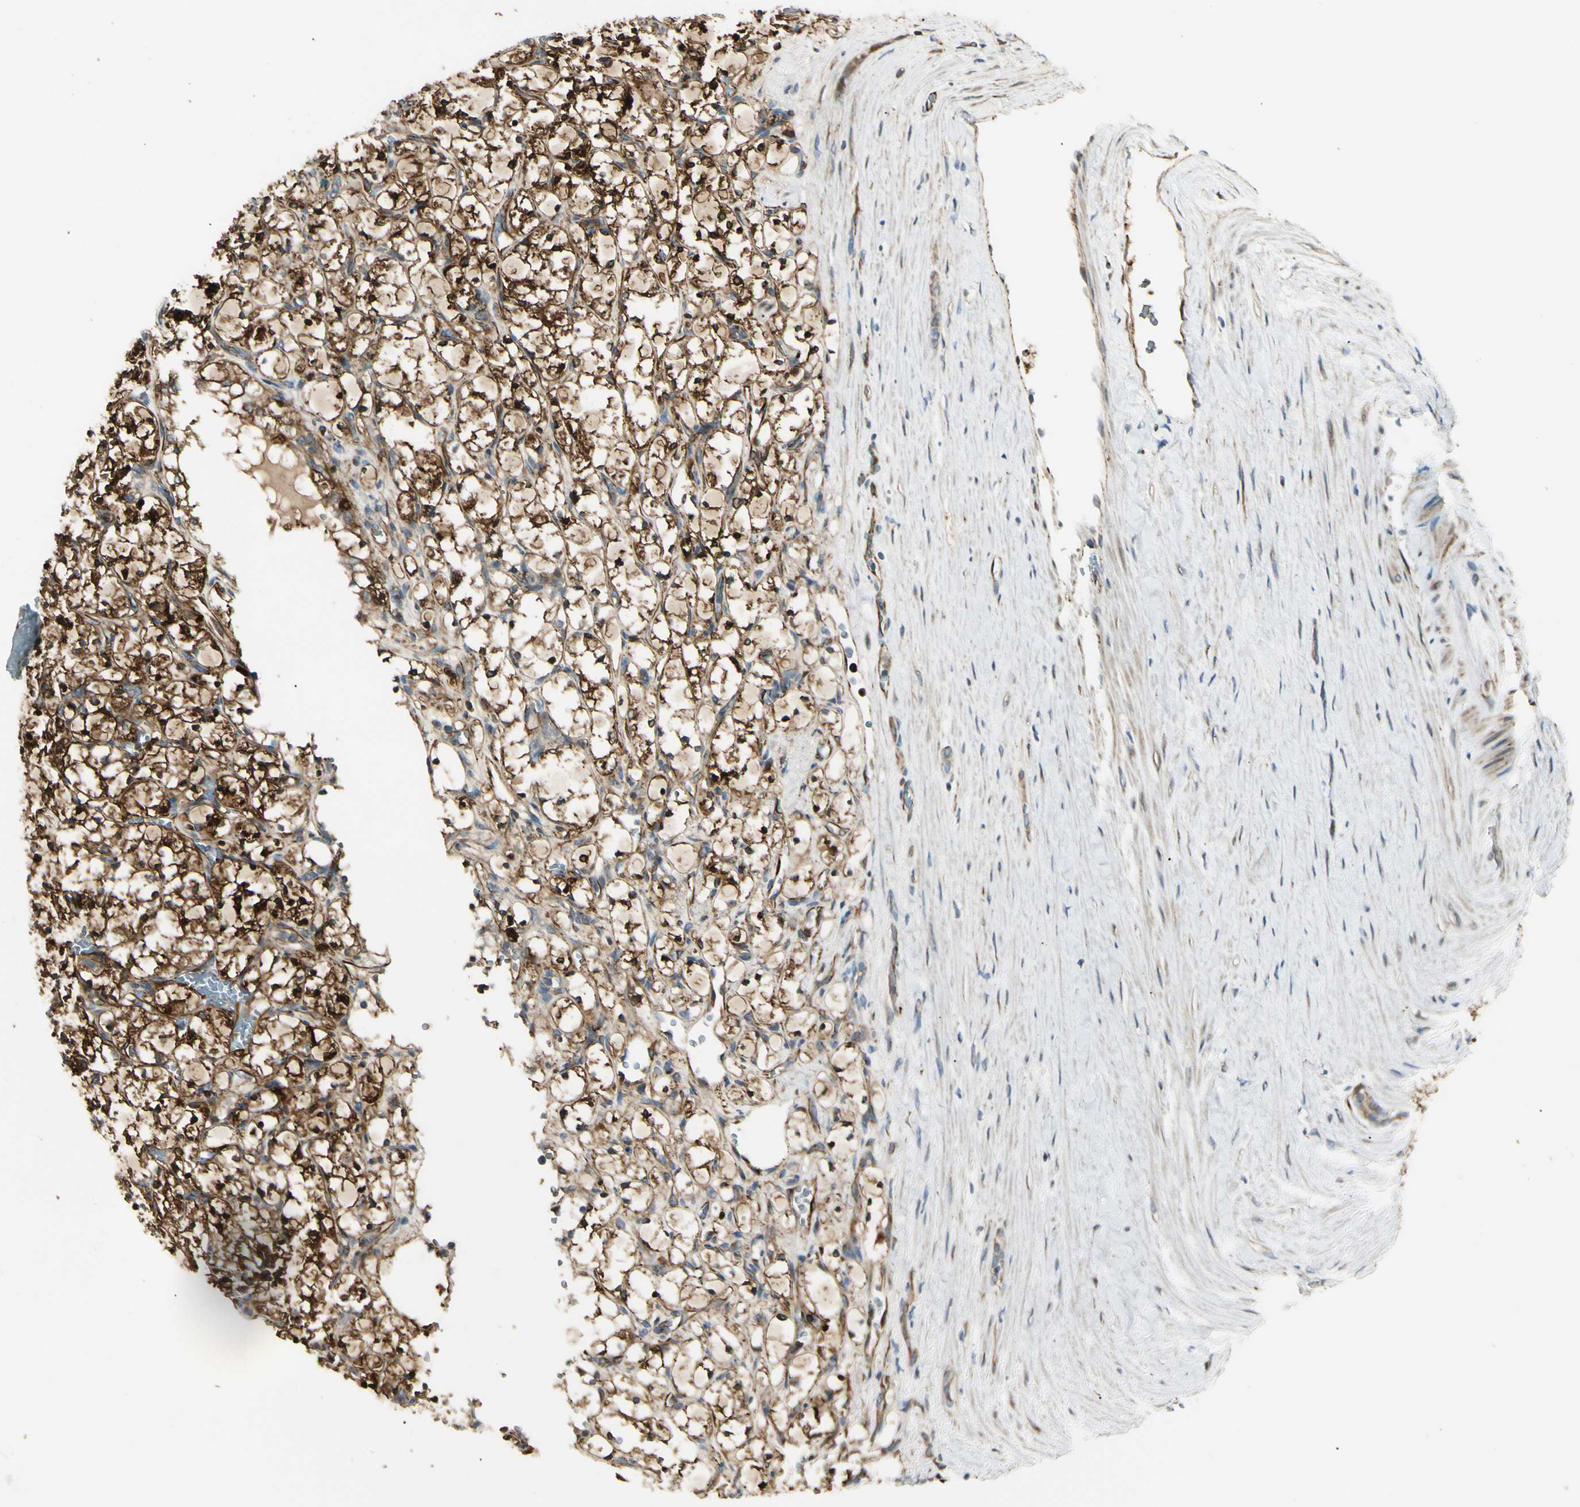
{"staining": {"intensity": "strong", "quantity": ">75%", "location": "cytoplasmic/membranous,nuclear"}, "tissue": "renal cancer", "cell_type": "Tumor cells", "image_type": "cancer", "snomed": [{"axis": "morphology", "description": "Adenocarcinoma, NOS"}, {"axis": "topography", "description": "Kidney"}], "caption": "A brown stain highlights strong cytoplasmic/membranous and nuclear staining of a protein in adenocarcinoma (renal) tumor cells. (DAB (3,3'-diaminobenzidine) IHC, brown staining for protein, blue staining for nuclei).", "gene": "FTH1", "patient": {"sex": "female", "age": 69}}